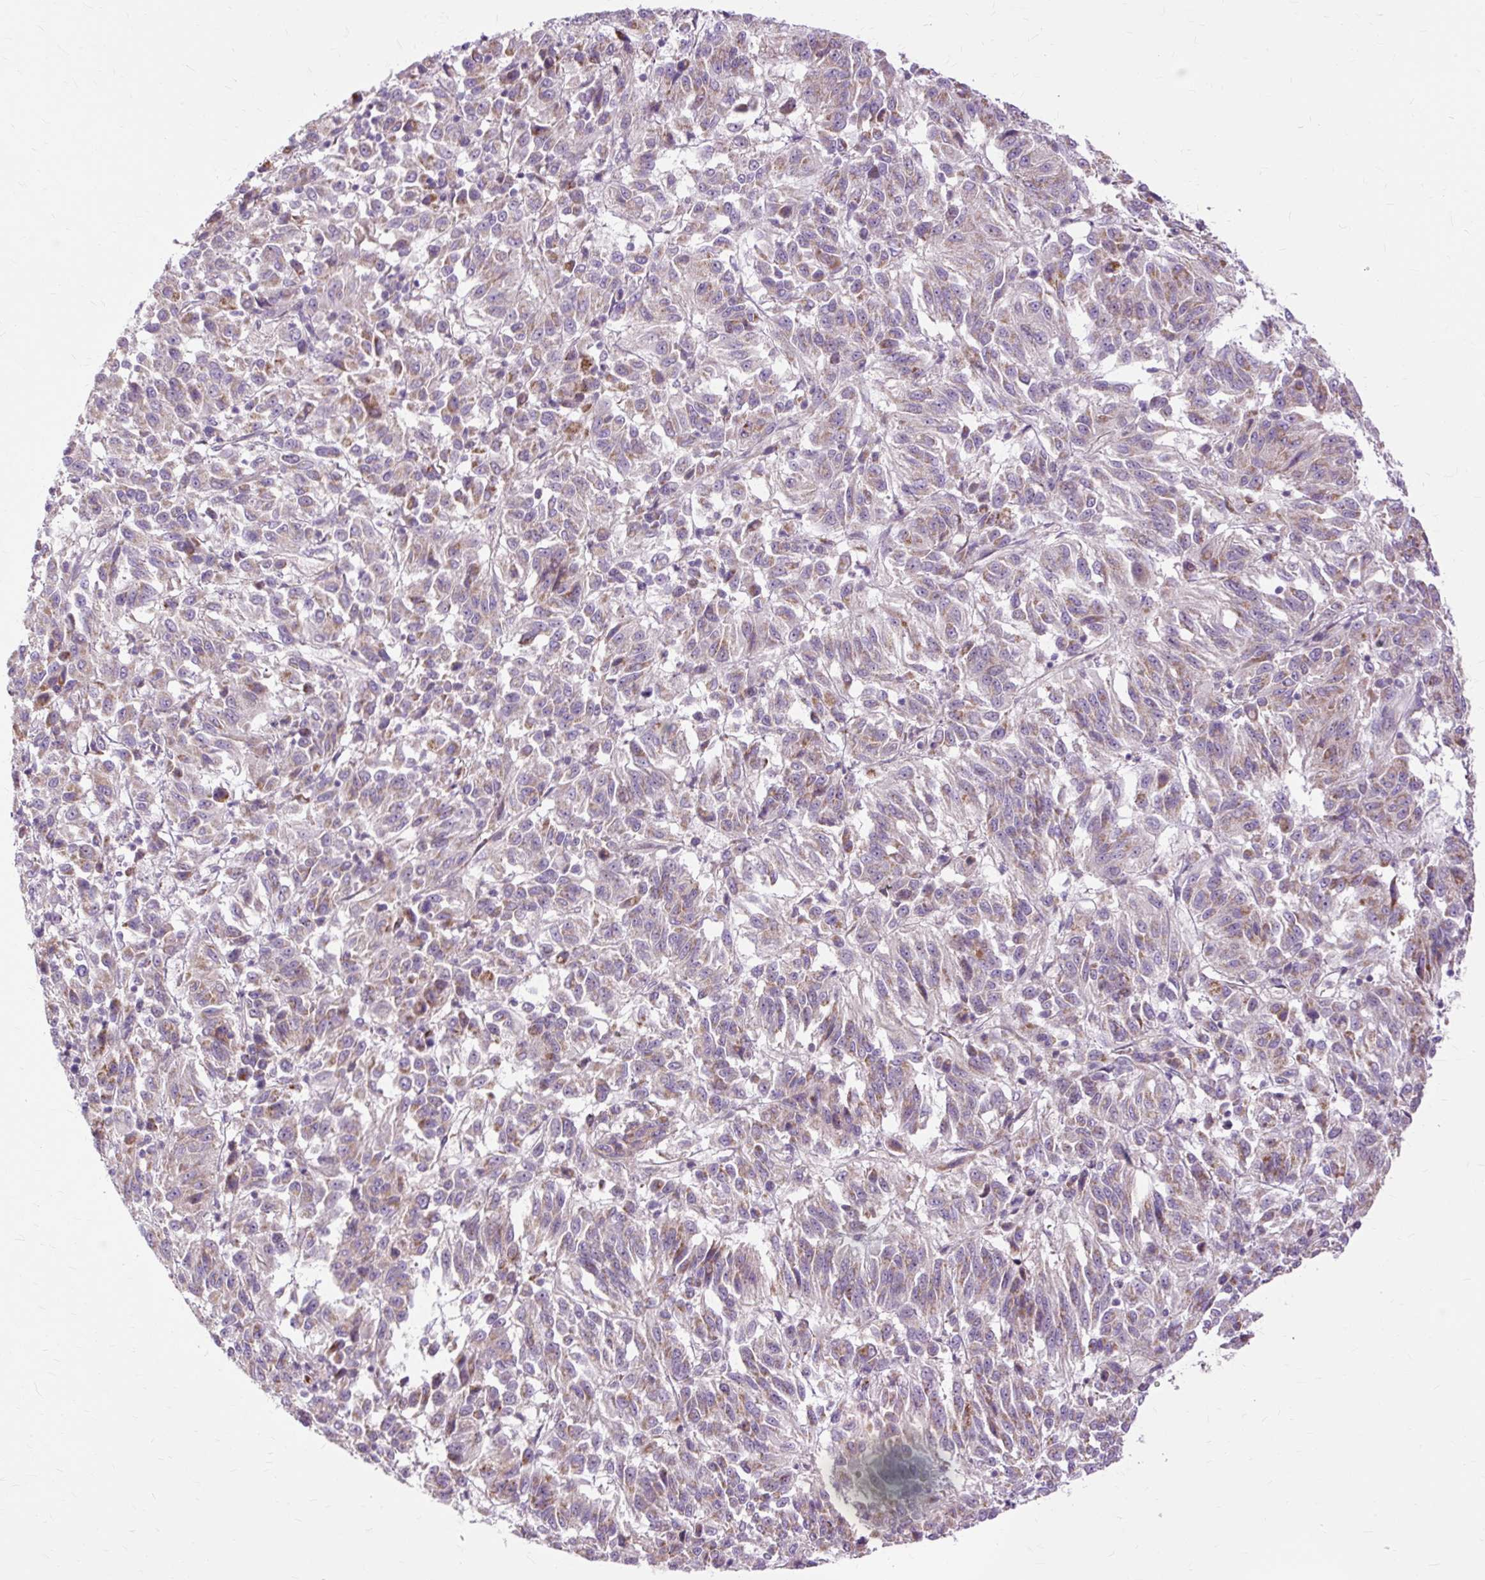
{"staining": {"intensity": "weak", "quantity": "25%-75%", "location": "cytoplasmic/membranous"}, "tissue": "melanoma", "cell_type": "Tumor cells", "image_type": "cancer", "snomed": [{"axis": "morphology", "description": "Malignant melanoma, Metastatic site"}, {"axis": "topography", "description": "Lung"}], "caption": "Weak cytoplasmic/membranous positivity is appreciated in about 25%-75% of tumor cells in malignant melanoma (metastatic site).", "gene": "PDZD2", "patient": {"sex": "male", "age": 64}}